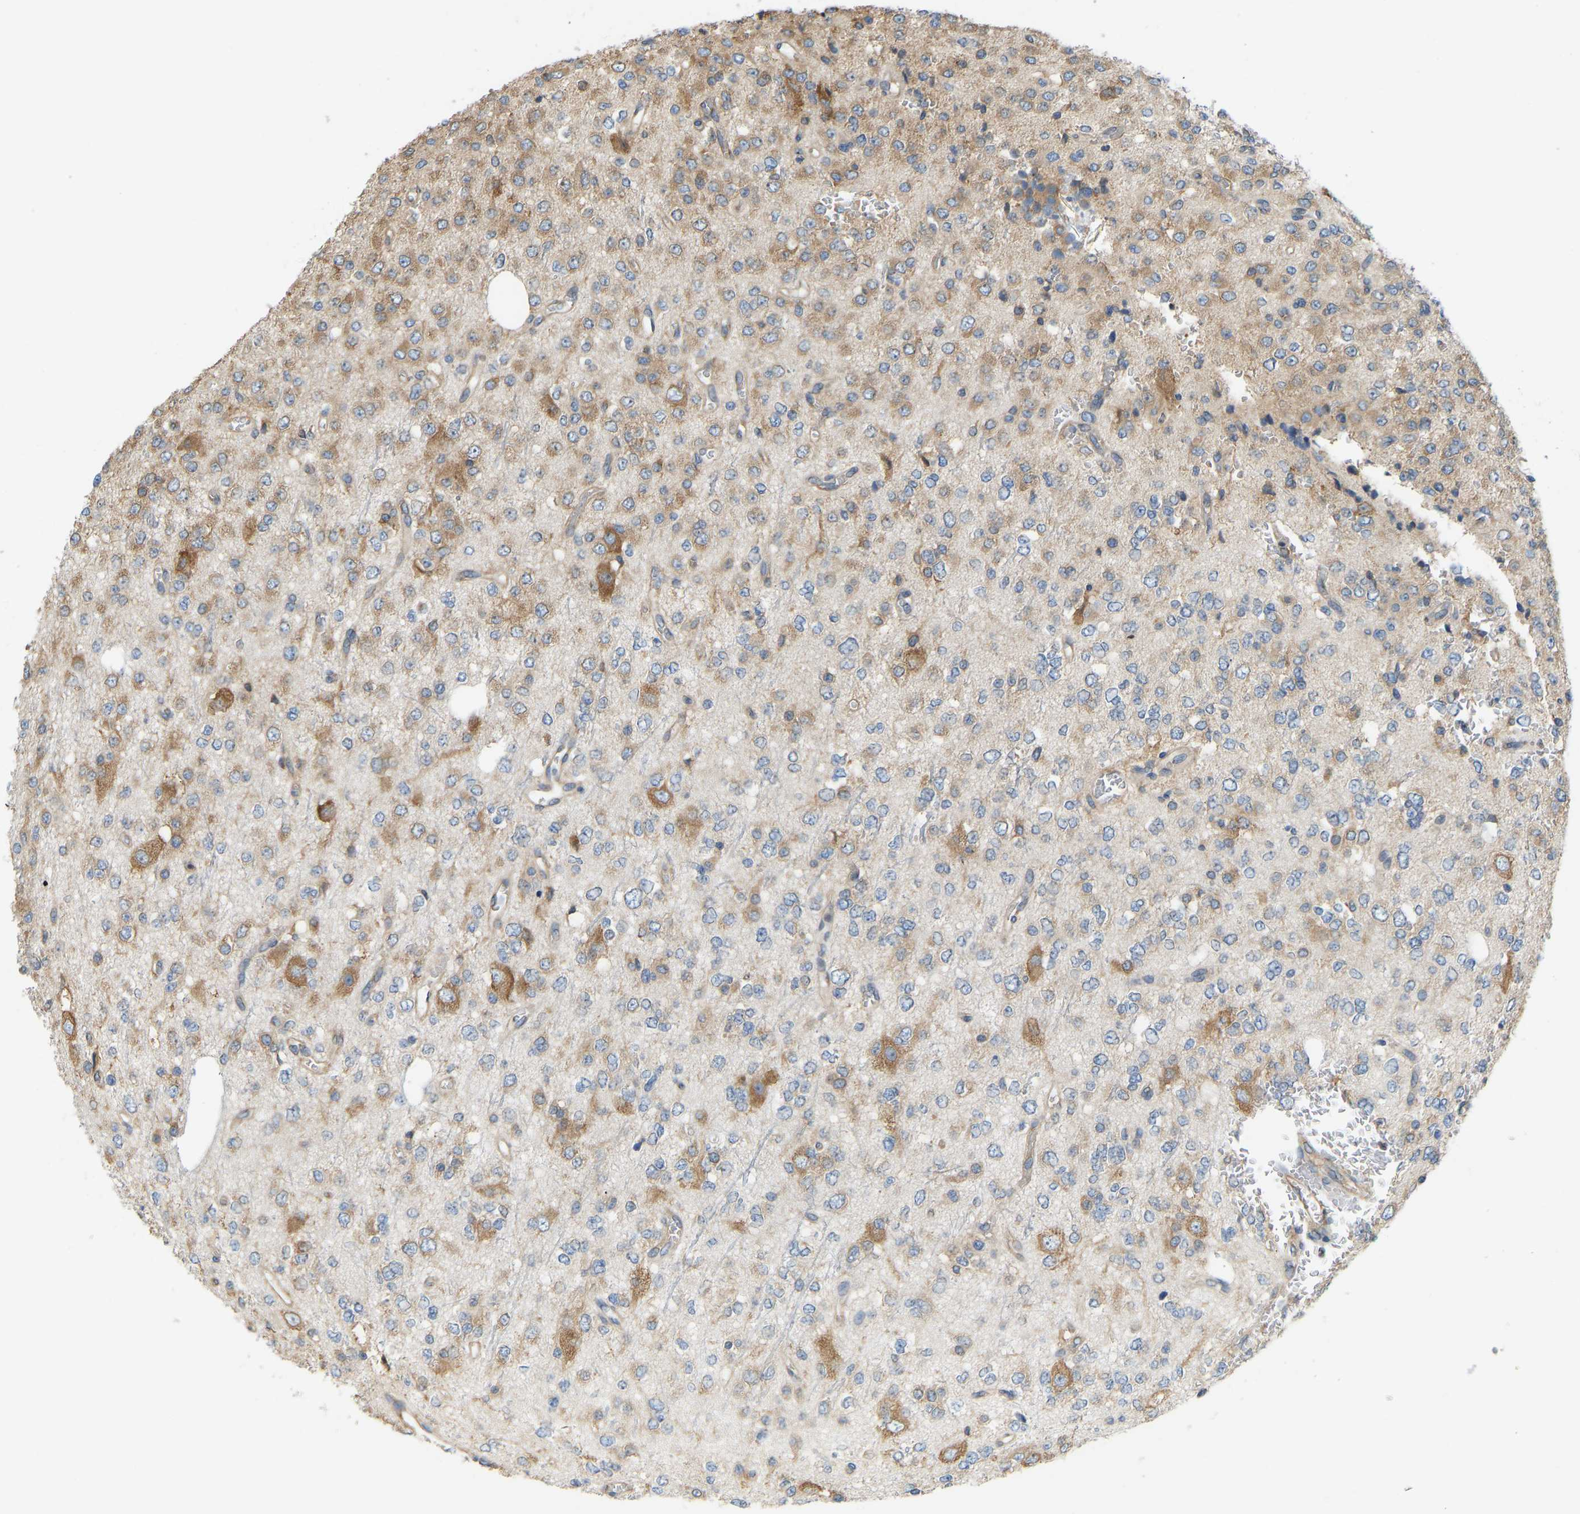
{"staining": {"intensity": "moderate", "quantity": ">75%", "location": "cytoplasmic/membranous"}, "tissue": "glioma", "cell_type": "Tumor cells", "image_type": "cancer", "snomed": [{"axis": "morphology", "description": "Glioma, malignant, Low grade"}, {"axis": "topography", "description": "Brain"}], "caption": "Tumor cells show medium levels of moderate cytoplasmic/membranous staining in about >75% of cells in human malignant glioma (low-grade).", "gene": "RPS6KB2", "patient": {"sex": "male", "age": 38}}